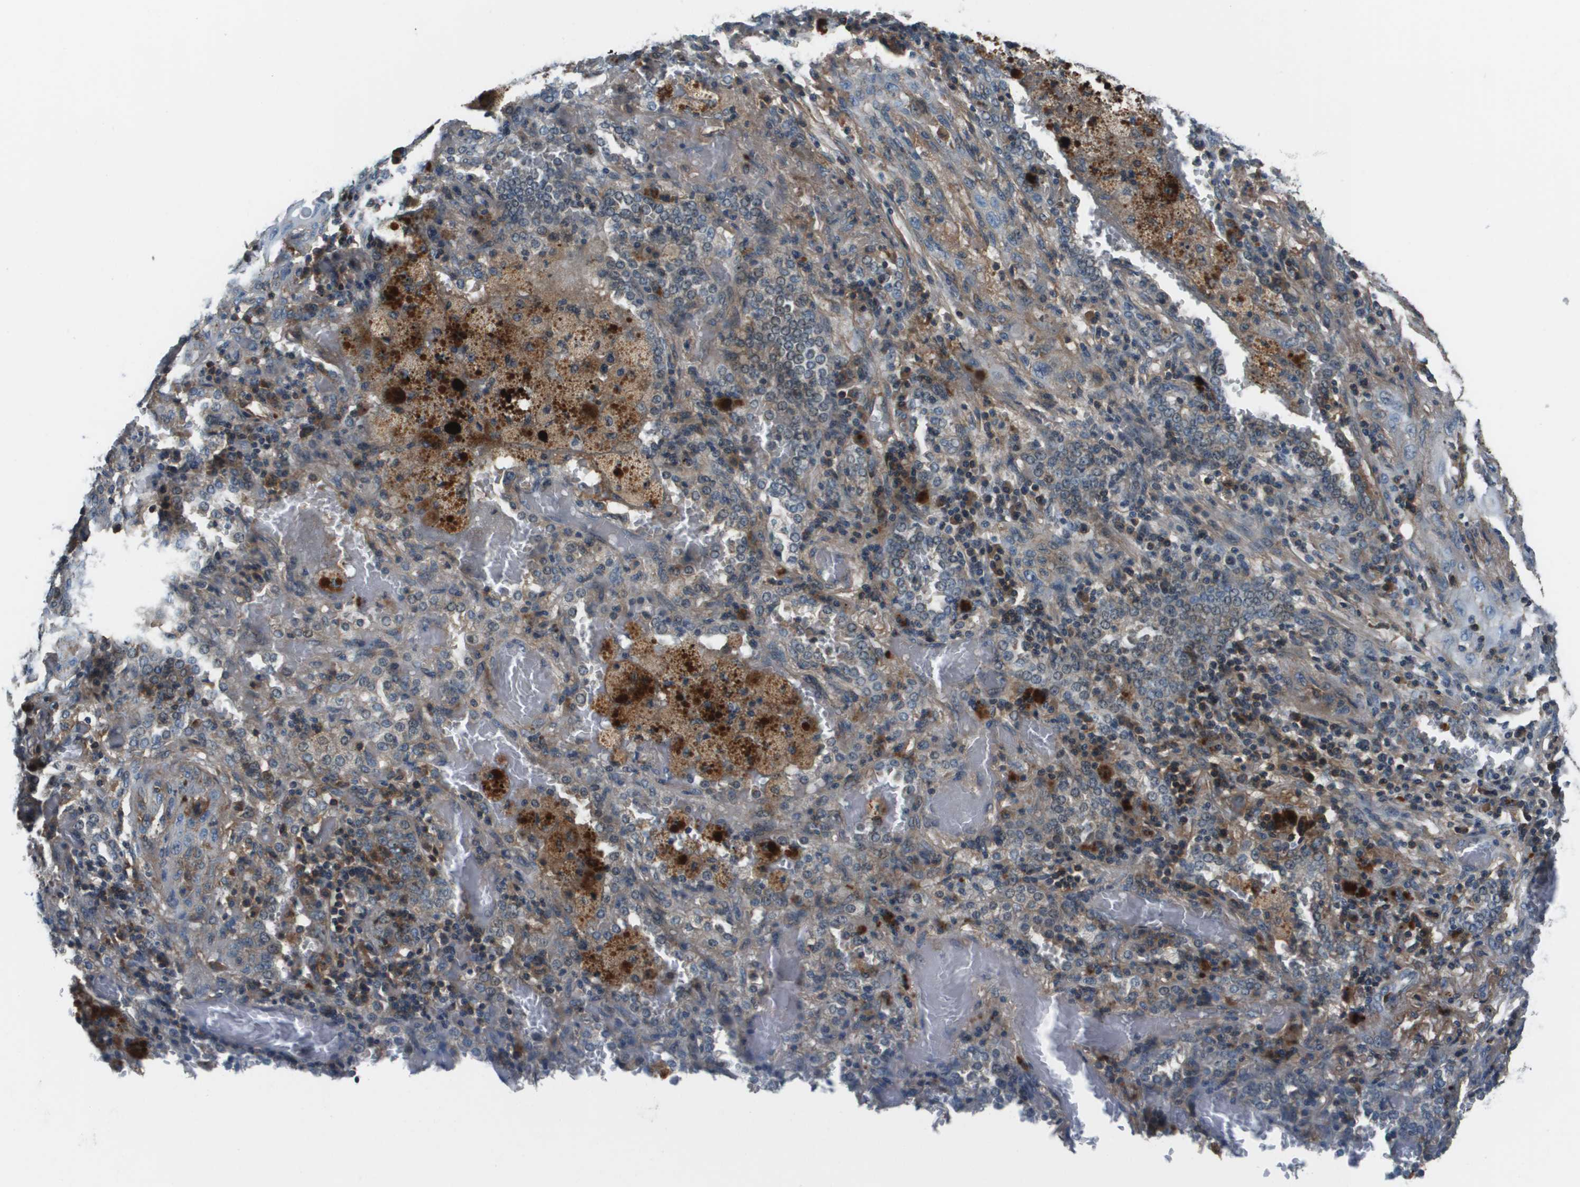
{"staining": {"intensity": "weak", "quantity": "<25%", "location": "cytoplasmic/membranous"}, "tissue": "lung cancer", "cell_type": "Tumor cells", "image_type": "cancer", "snomed": [{"axis": "morphology", "description": "Squamous cell carcinoma, NOS"}, {"axis": "topography", "description": "Lung"}], "caption": "A photomicrograph of lung cancer stained for a protein displays no brown staining in tumor cells.", "gene": "PCOLCE", "patient": {"sex": "female", "age": 47}}